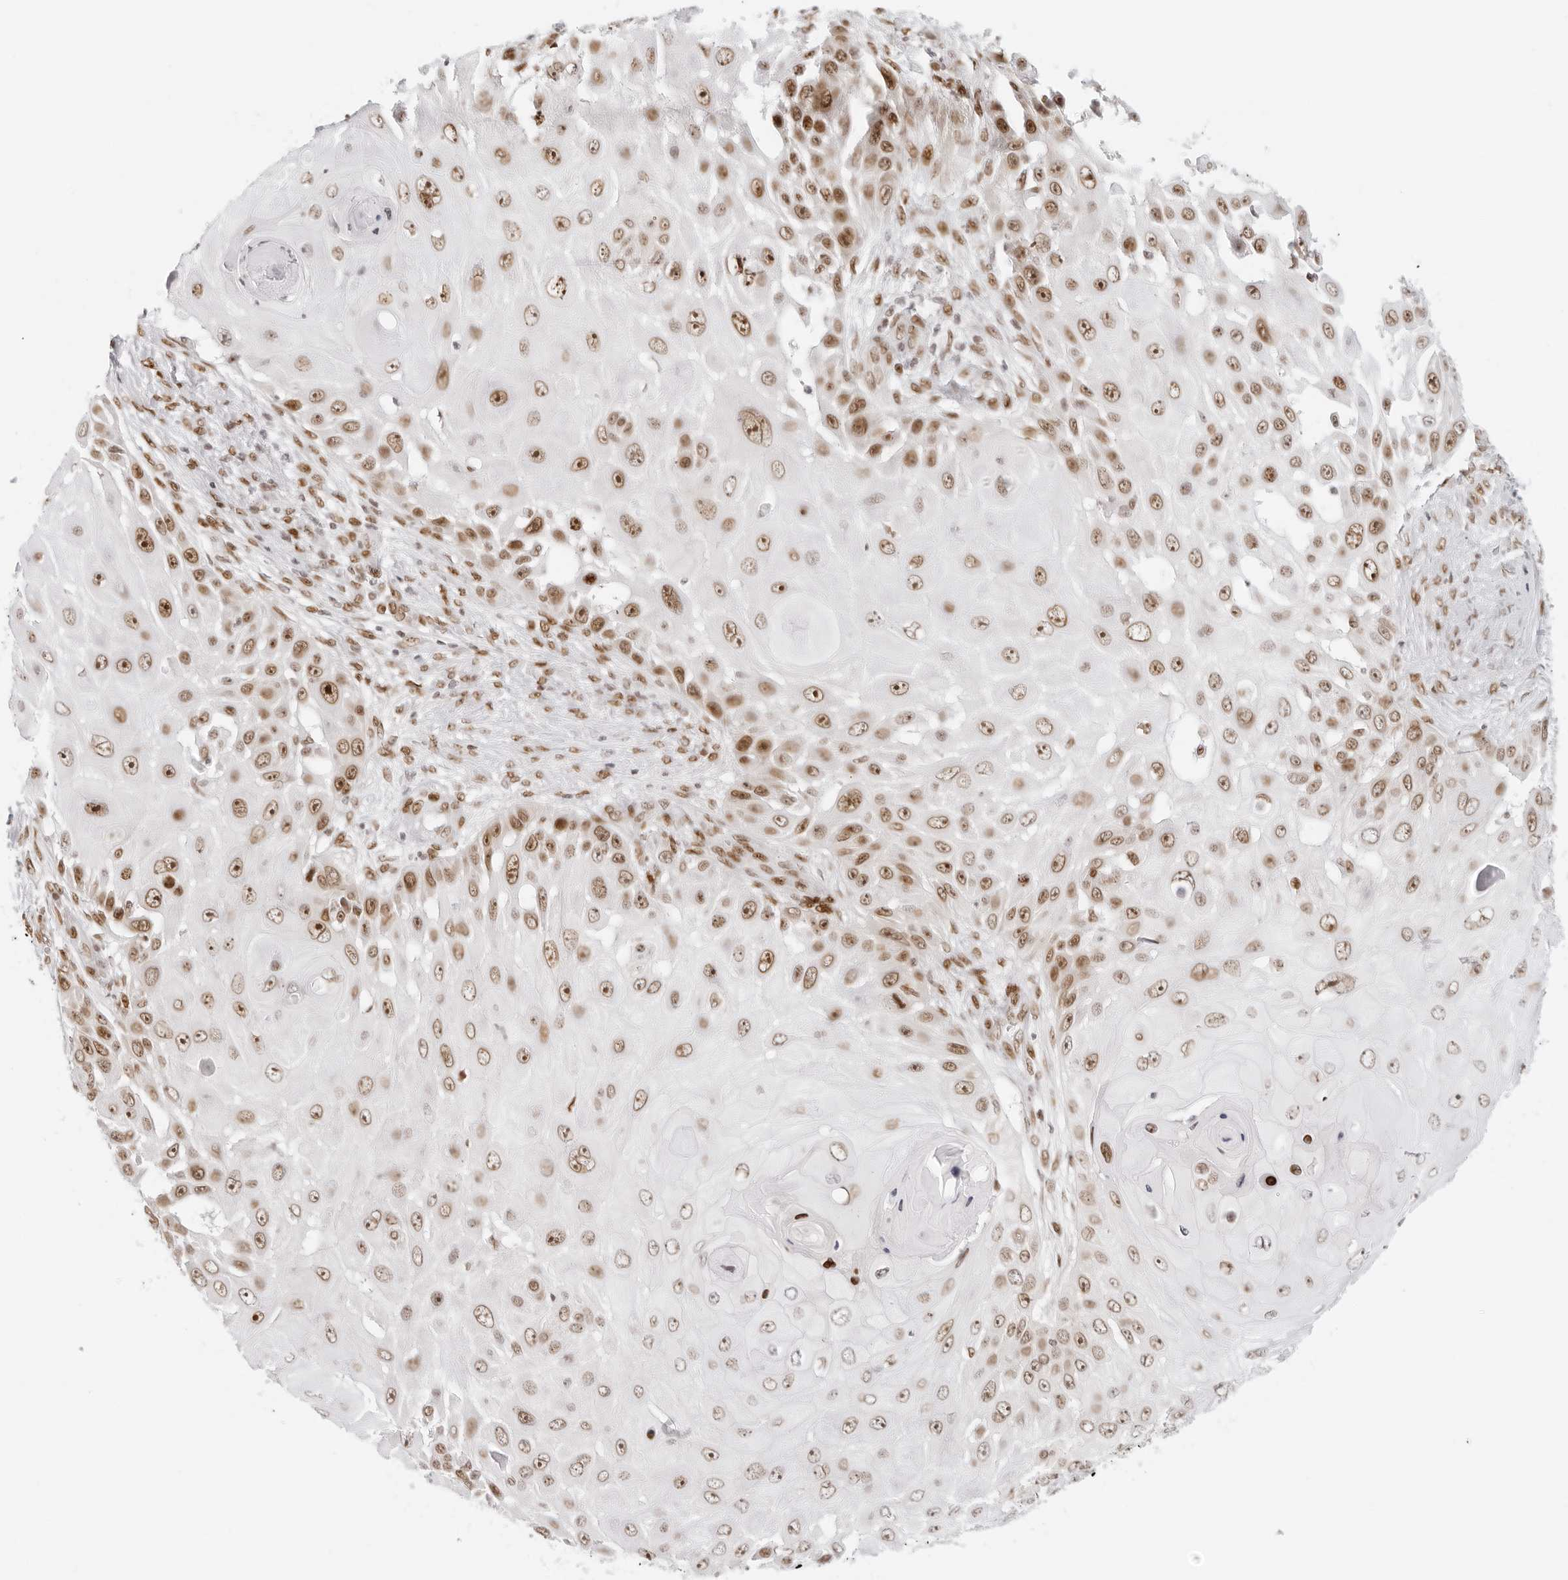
{"staining": {"intensity": "moderate", "quantity": ">75%", "location": "nuclear"}, "tissue": "skin cancer", "cell_type": "Tumor cells", "image_type": "cancer", "snomed": [{"axis": "morphology", "description": "Squamous cell carcinoma, NOS"}, {"axis": "topography", "description": "Skin"}], "caption": "Moderate nuclear positivity for a protein is identified in approximately >75% of tumor cells of skin cancer (squamous cell carcinoma) using IHC.", "gene": "RCC1", "patient": {"sex": "female", "age": 44}}